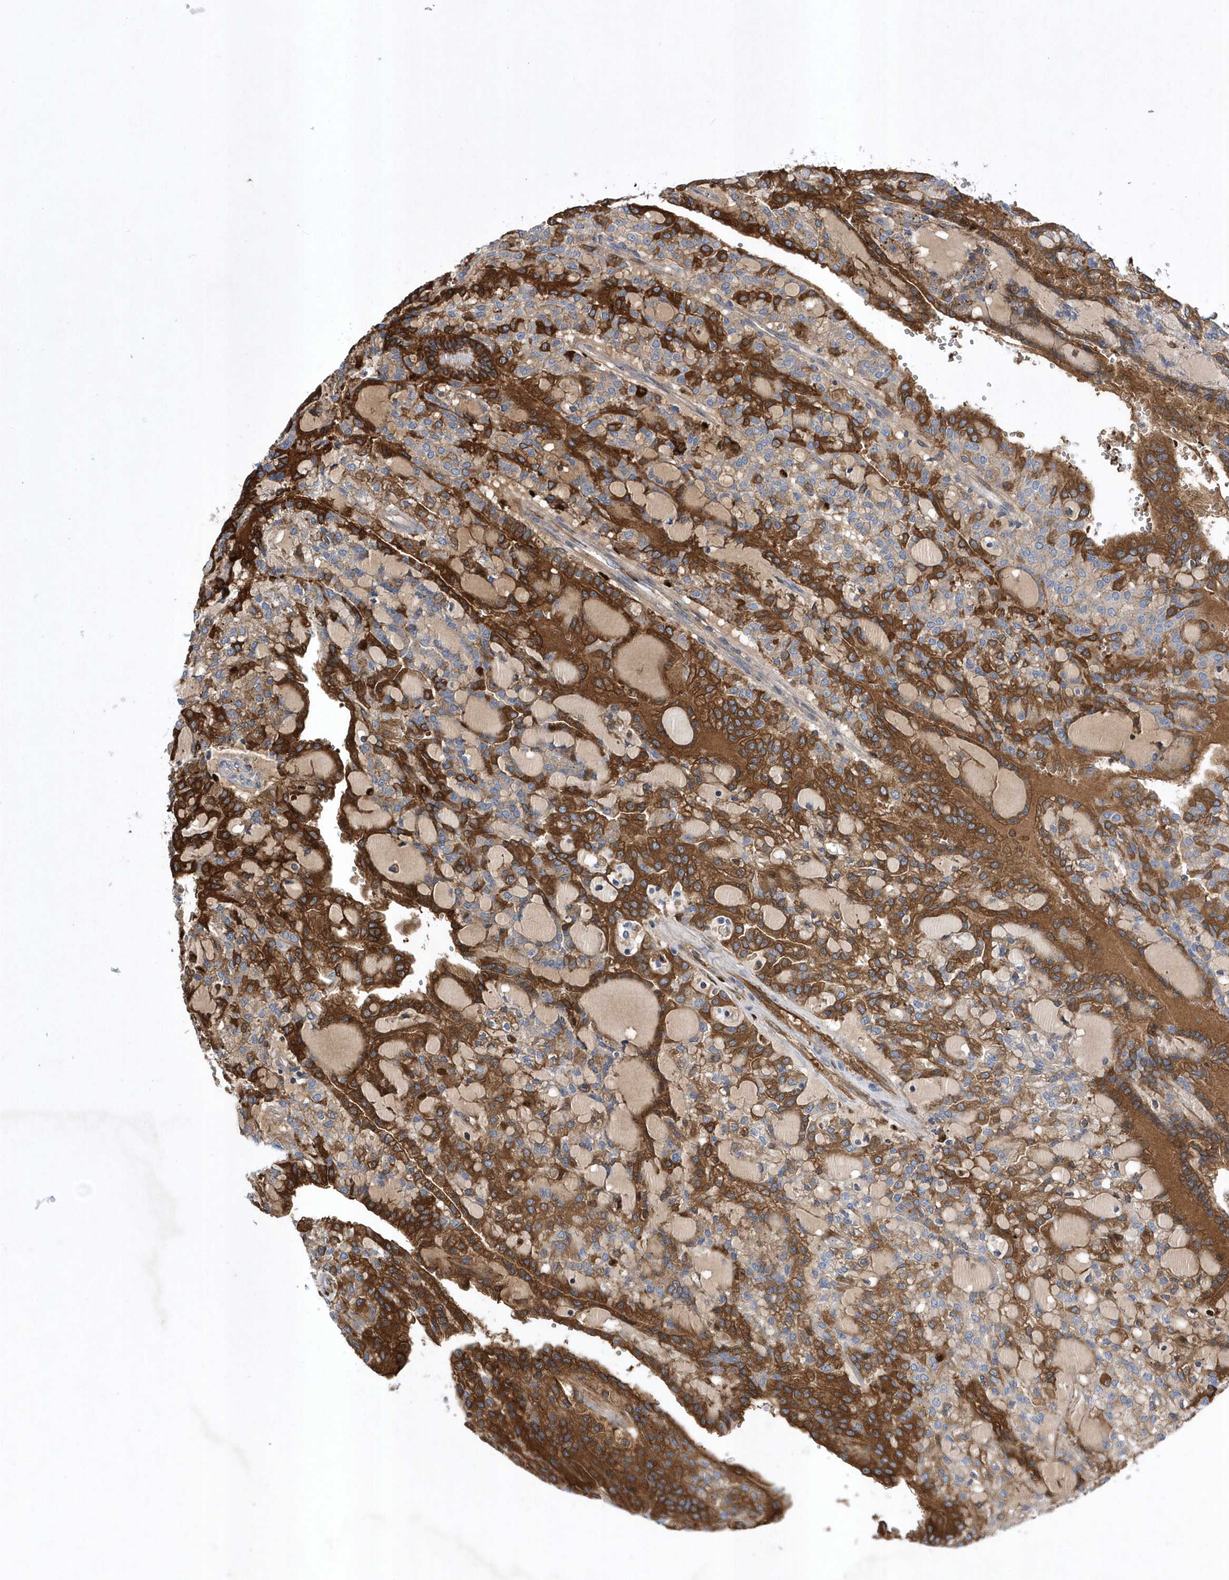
{"staining": {"intensity": "strong", "quantity": "25%-75%", "location": "cytoplasmic/membranous"}, "tissue": "renal cancer", "cell_type": "Tumor cells", "image_type": "cancer", "snomed": [{"axis": "morphology", "description": "Adenocarcinoma, NOS"}, {"axis": "topography", "description": "Kidney"}], "caption": "DAB immunohistochemical staining of renal cancer (adenocarcinoma) shows strong cytoplasmic/membranous protein expression in about 25%-75% of tumor cells. (DAB IHC with brightfield microscopy, high magnification).", "gene": "LONRF2", "patient": {"sex": "male", "age": 63}}